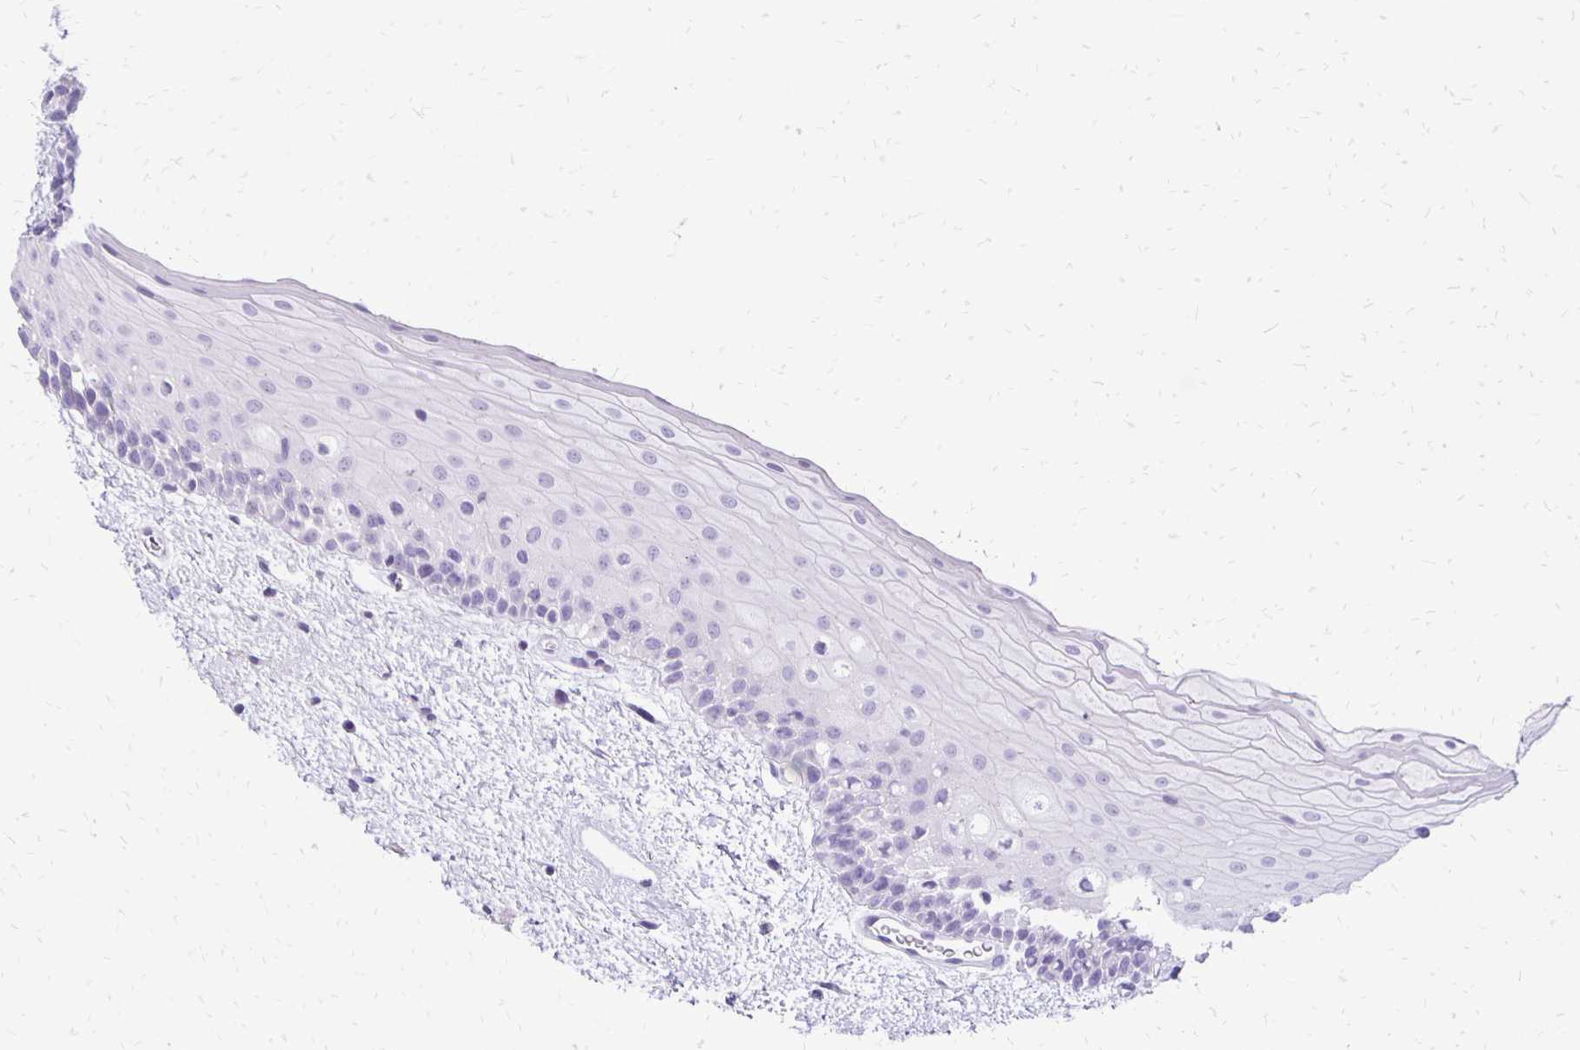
{"staining": {"intensity": "negative", "quantity": "none", "location": "none"}, "tissue": "oral mucosa", "cell_type": "Squamous epithelial cells", "image_type": "normal", "snomed": [{"axis": "morphology", "description": "Normal tissue, NOS"}, {"axis": "topography", "description": "Oral tissue"}], "caption": "Immunohistochemistry histopathology image of unremarkable oral mucosa stained for a protein (brown), which demonstrates no positivity in squamous epithelial cells. (DAB (3,3'-diaminobenzidine) immunohistochemistry (IHC), high magnification).", "gene": "ANKRD45", "patient": {"sex": "female", "age": 82}}